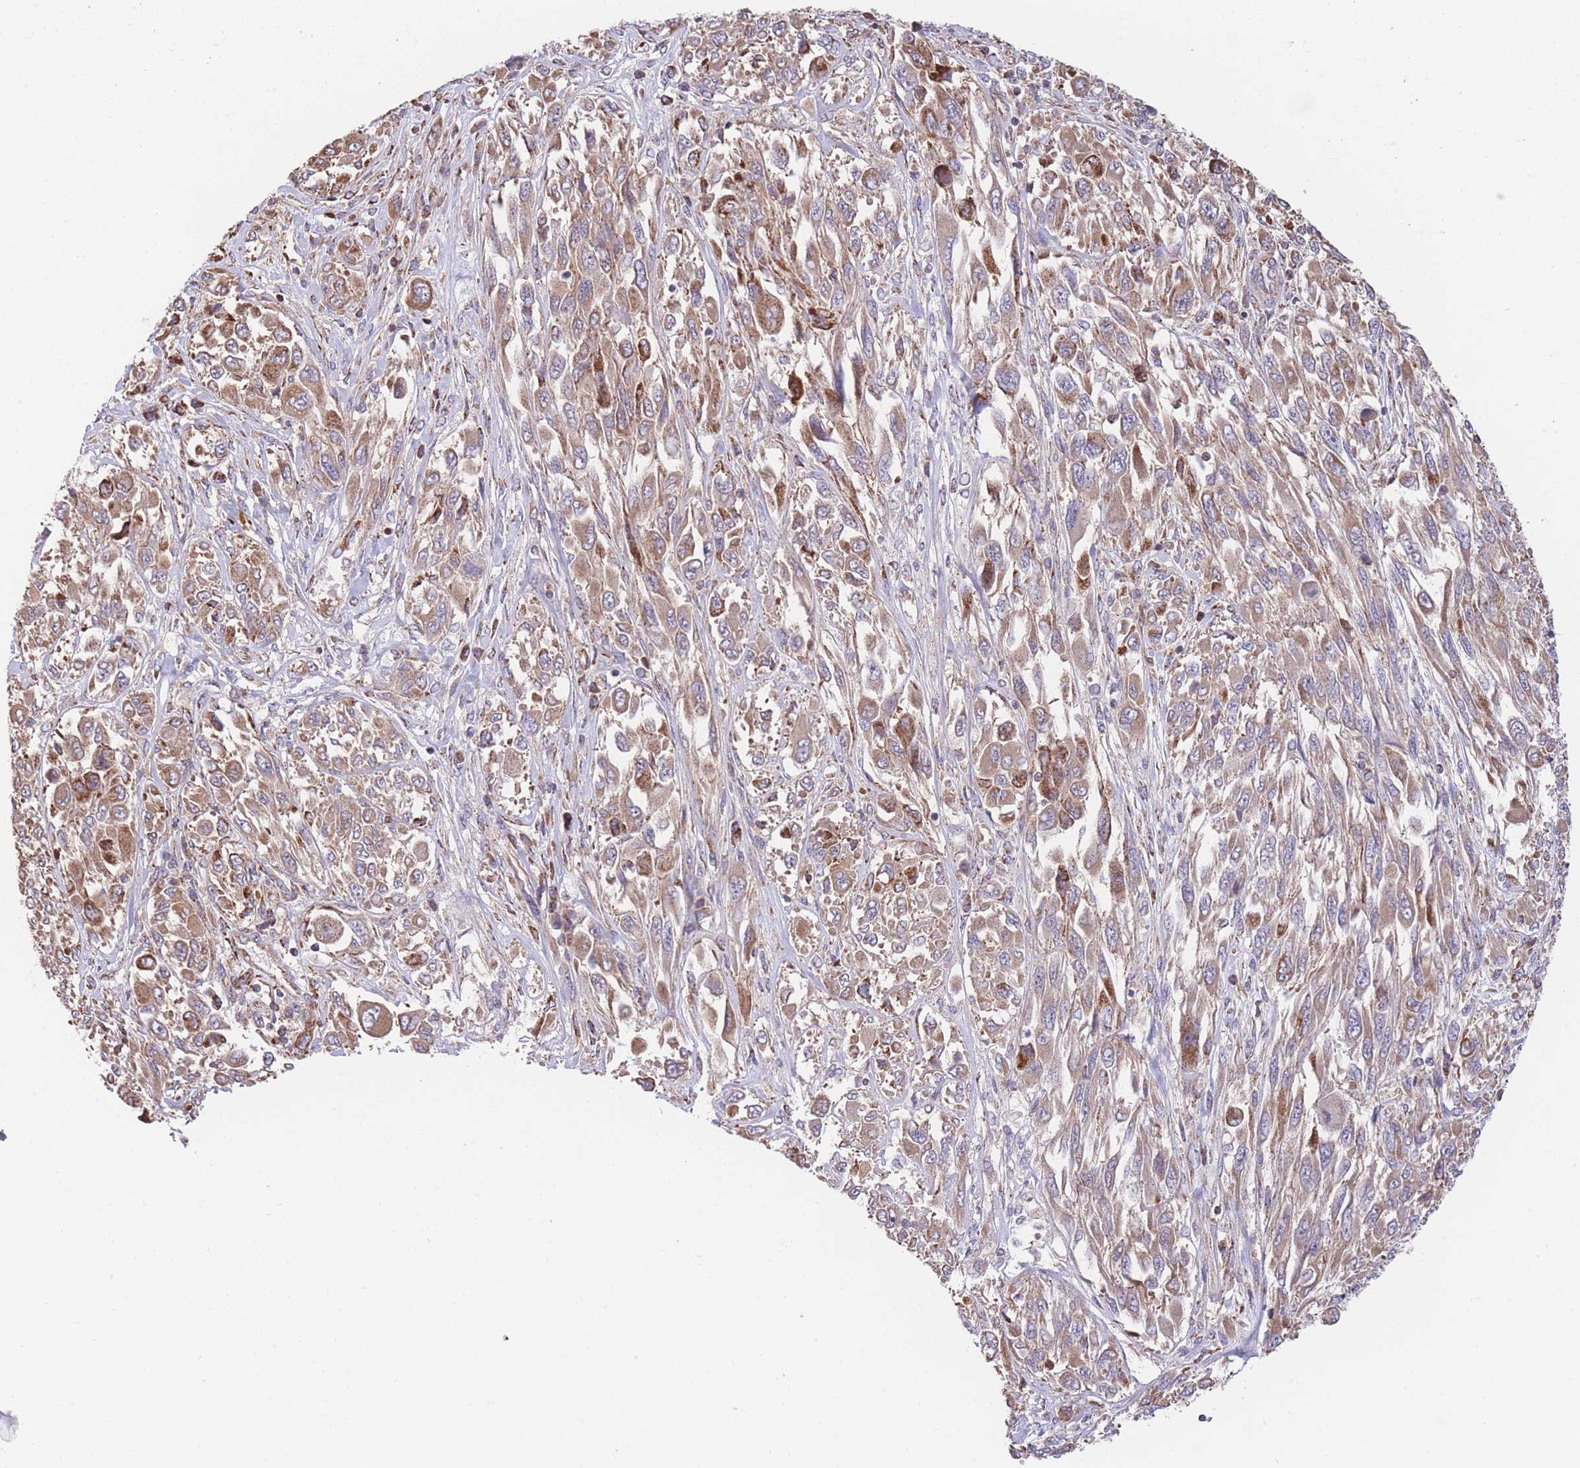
{"staining": {"intensity": "moderate", "quantity": ">75%", "location": "cytoplasmic/membranous"}, "tissue": "melanoma", "cell_type": "Tumor cells", "image_type": "cancer", "snomed": [{"axis": "morphology", "description": "Malignant melanoma, NOS"}, {"axis": "topography", "description": "Skin"}], "caption": "This image reveals immunohistochemistry (IHC) staining of melanoma, with medium moderate cytoplasmic/membranous expression in about >75% of tumor cells.", "gene": "FKBP8", "patient": {"sex": "female", "age": 91}}